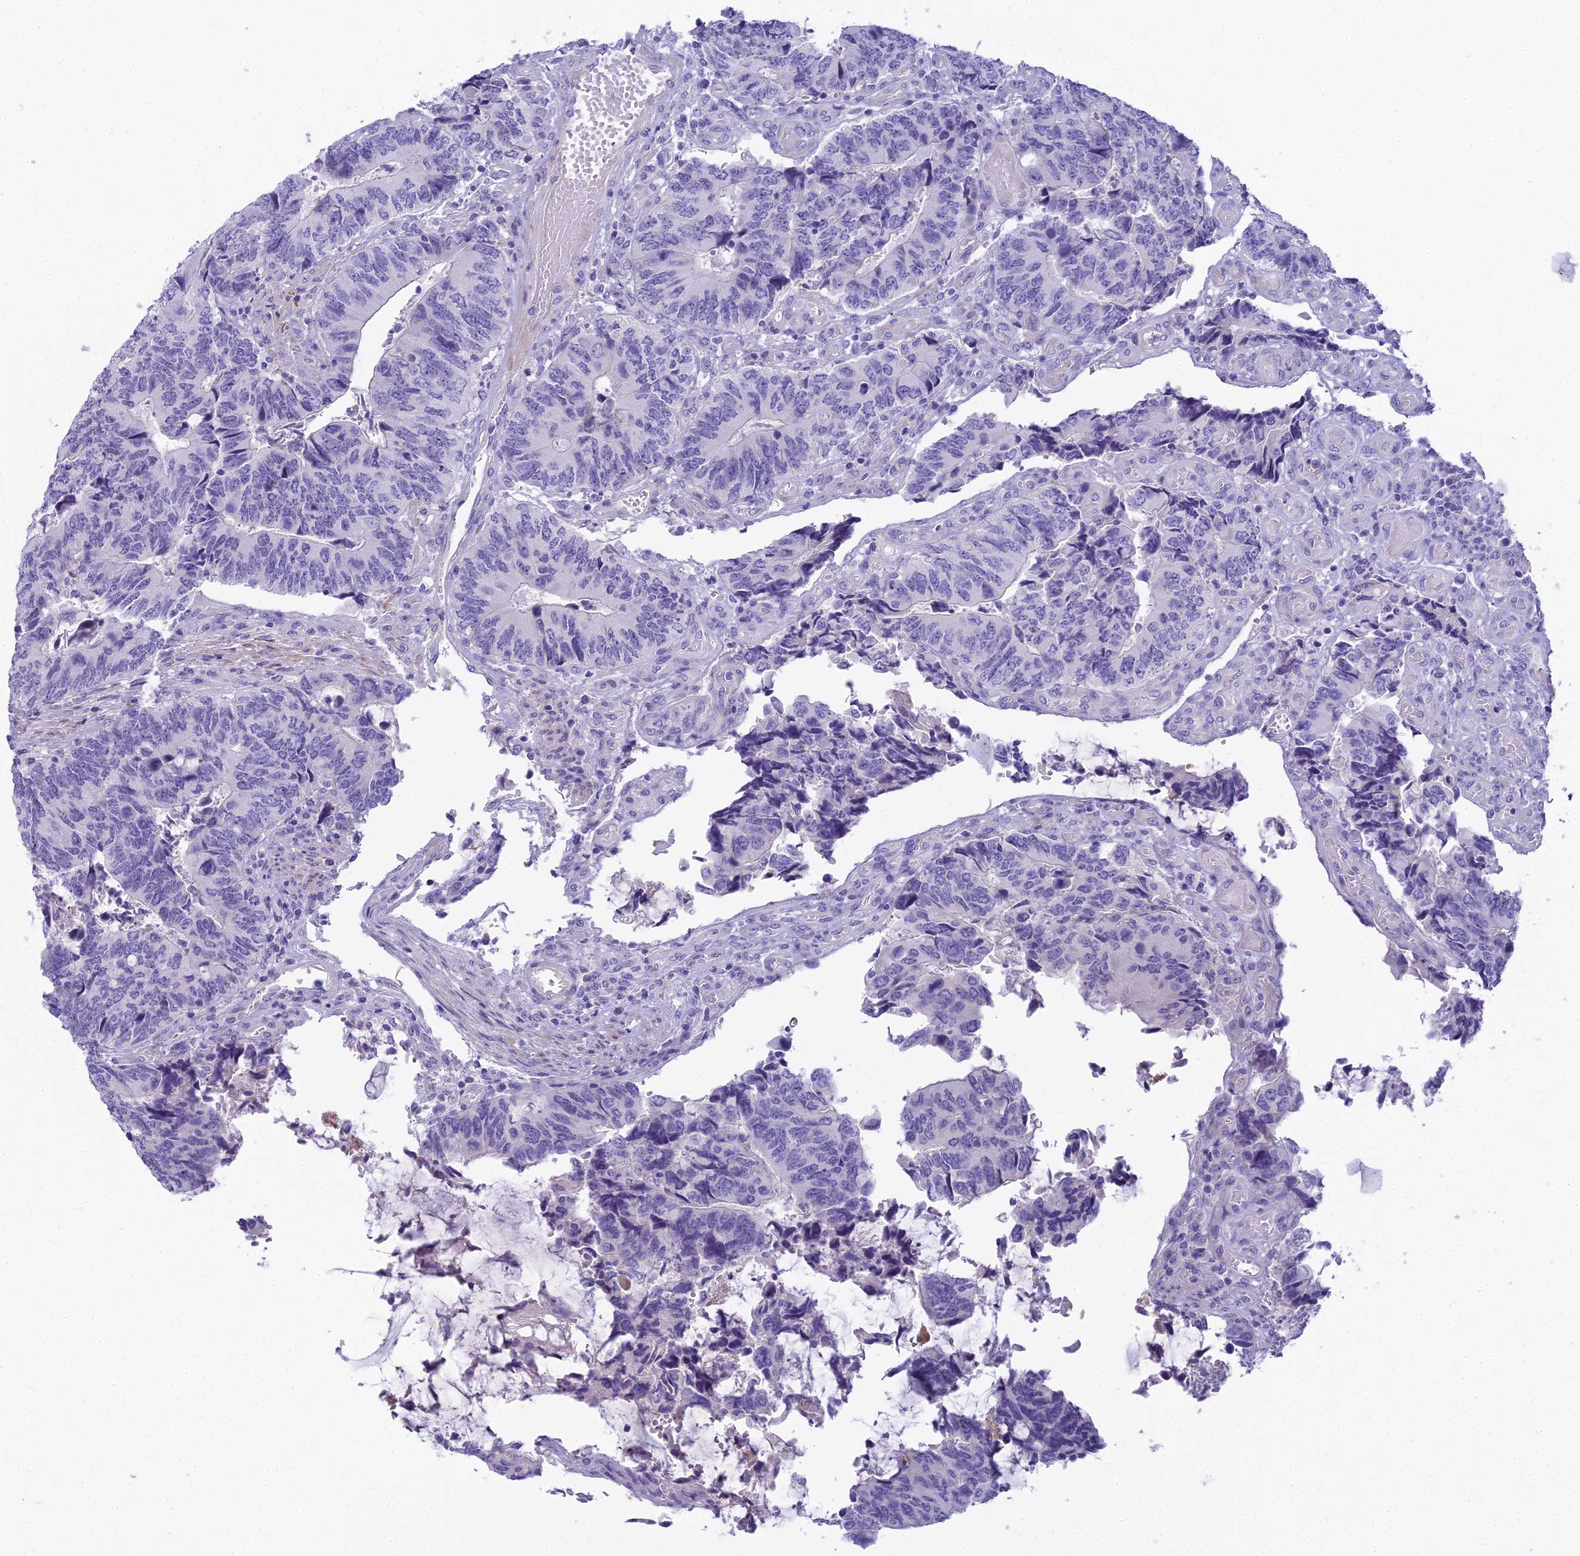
{"staining": {"intensity": "negative", "quantity": "none", "location": "none"}, "tissue": "colorectal cancer", "cell_type": "Tumor cells", "image_type": "cancer", "snomed": [{"axis": "morphology", "description": "Adenocarcinoma, NOS"}, {"axis": "topography", "description": "Colon"}], "caption": "Tumor cells are negative for brown protein staining in adenocarcinoma (colorectal).", "gene": "UNC80", "patient": {"sex": "male", "age": 87}}